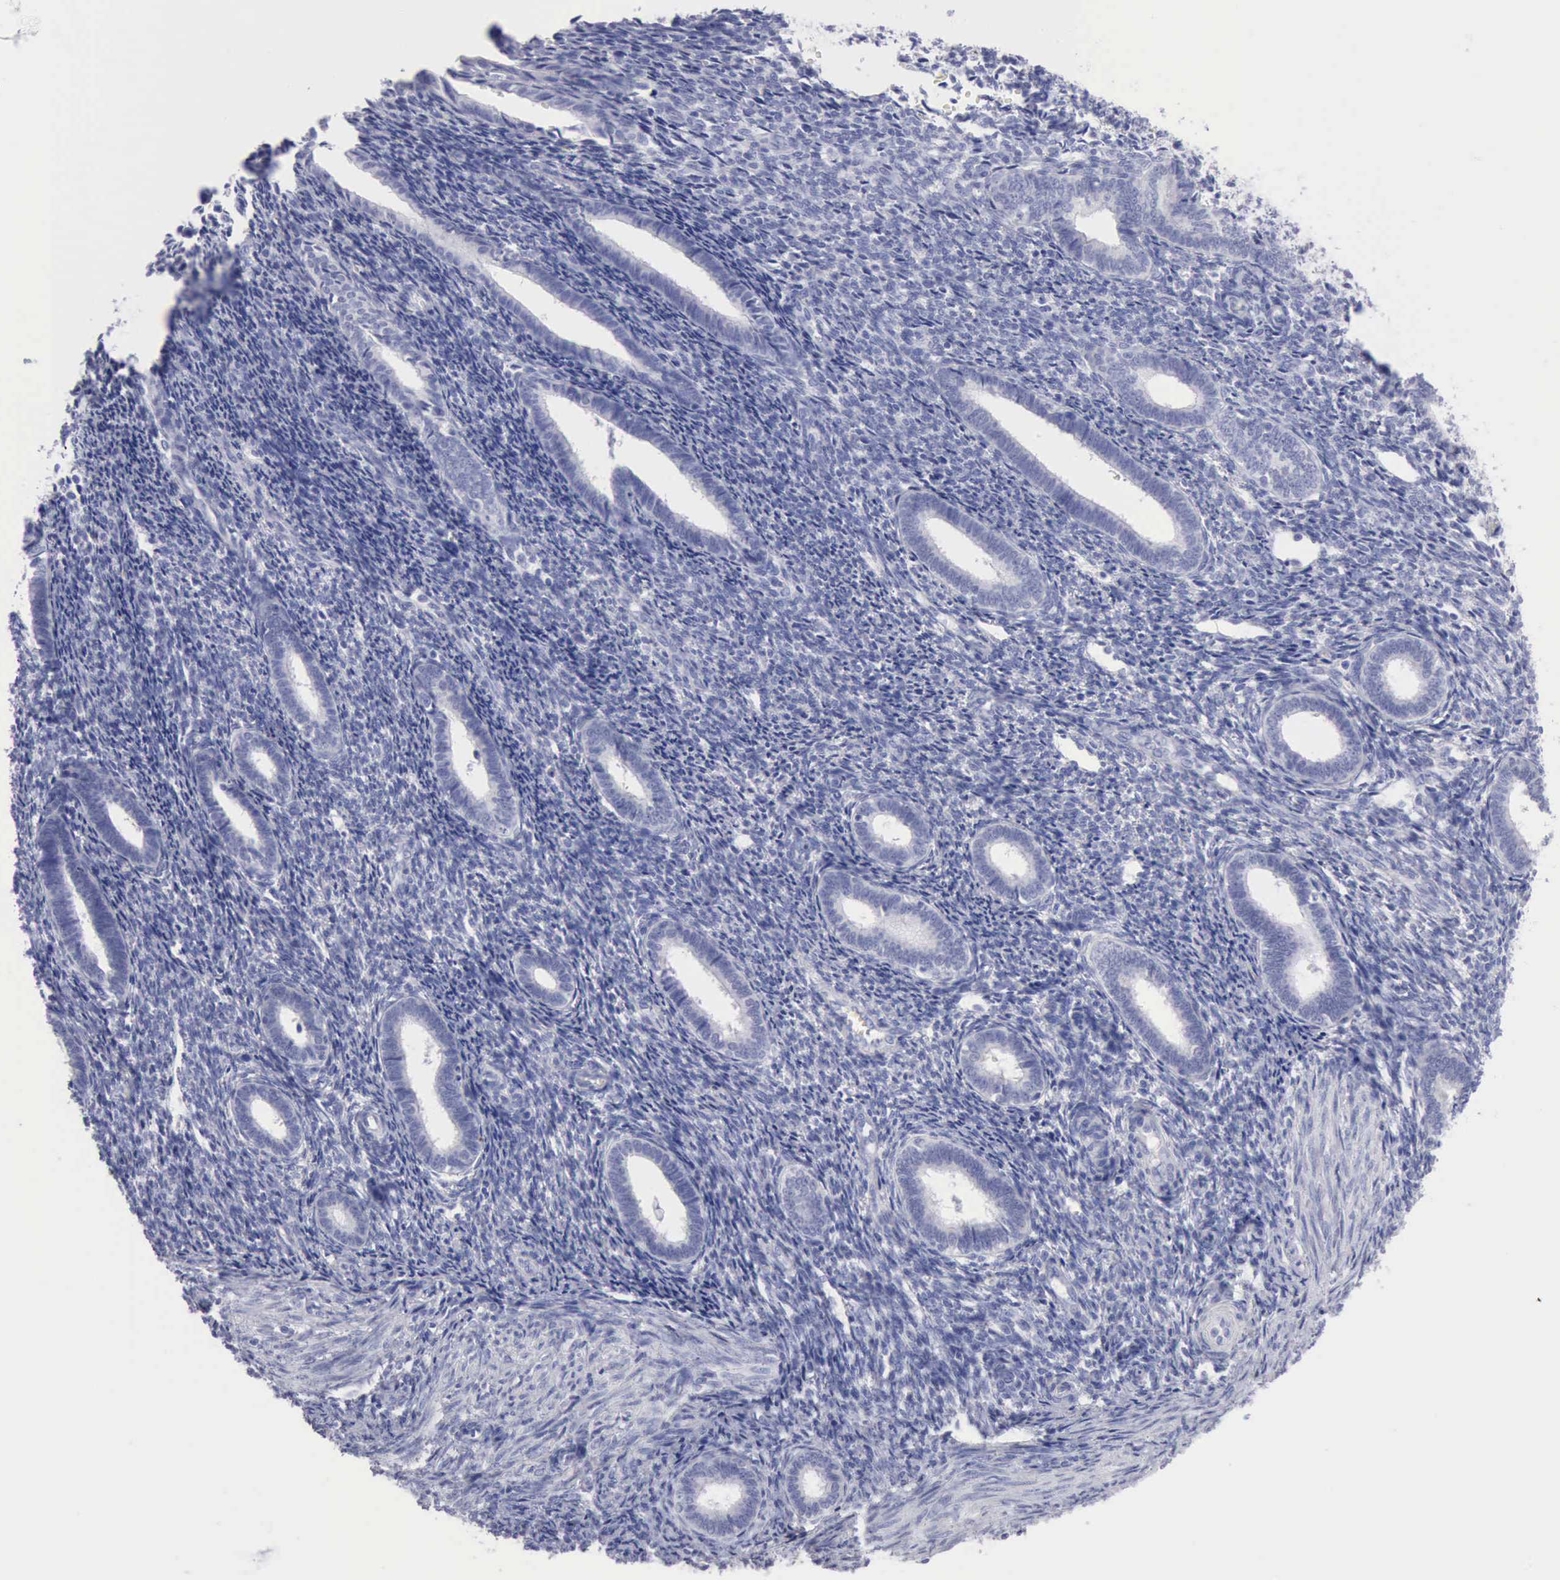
{"staining": {"intensity": "negative", "quantity": "none", "location": "none"}, "tissue": "endometrium", "cell_type": "Cells in endometrial stroma", "image_type": "normal", "snomed": [{"axis": "morphology", "description": "Normal tissue, NOS"}, {"axis": "topography", "description": "Endometrium"}], "caption": "Immunohistochemical staining of normal human endometrium exhibits no significant staining in cells in endometrial stroma.", "gene": "ANGEL1", "patient": {"sex": "female", "age": 27}}